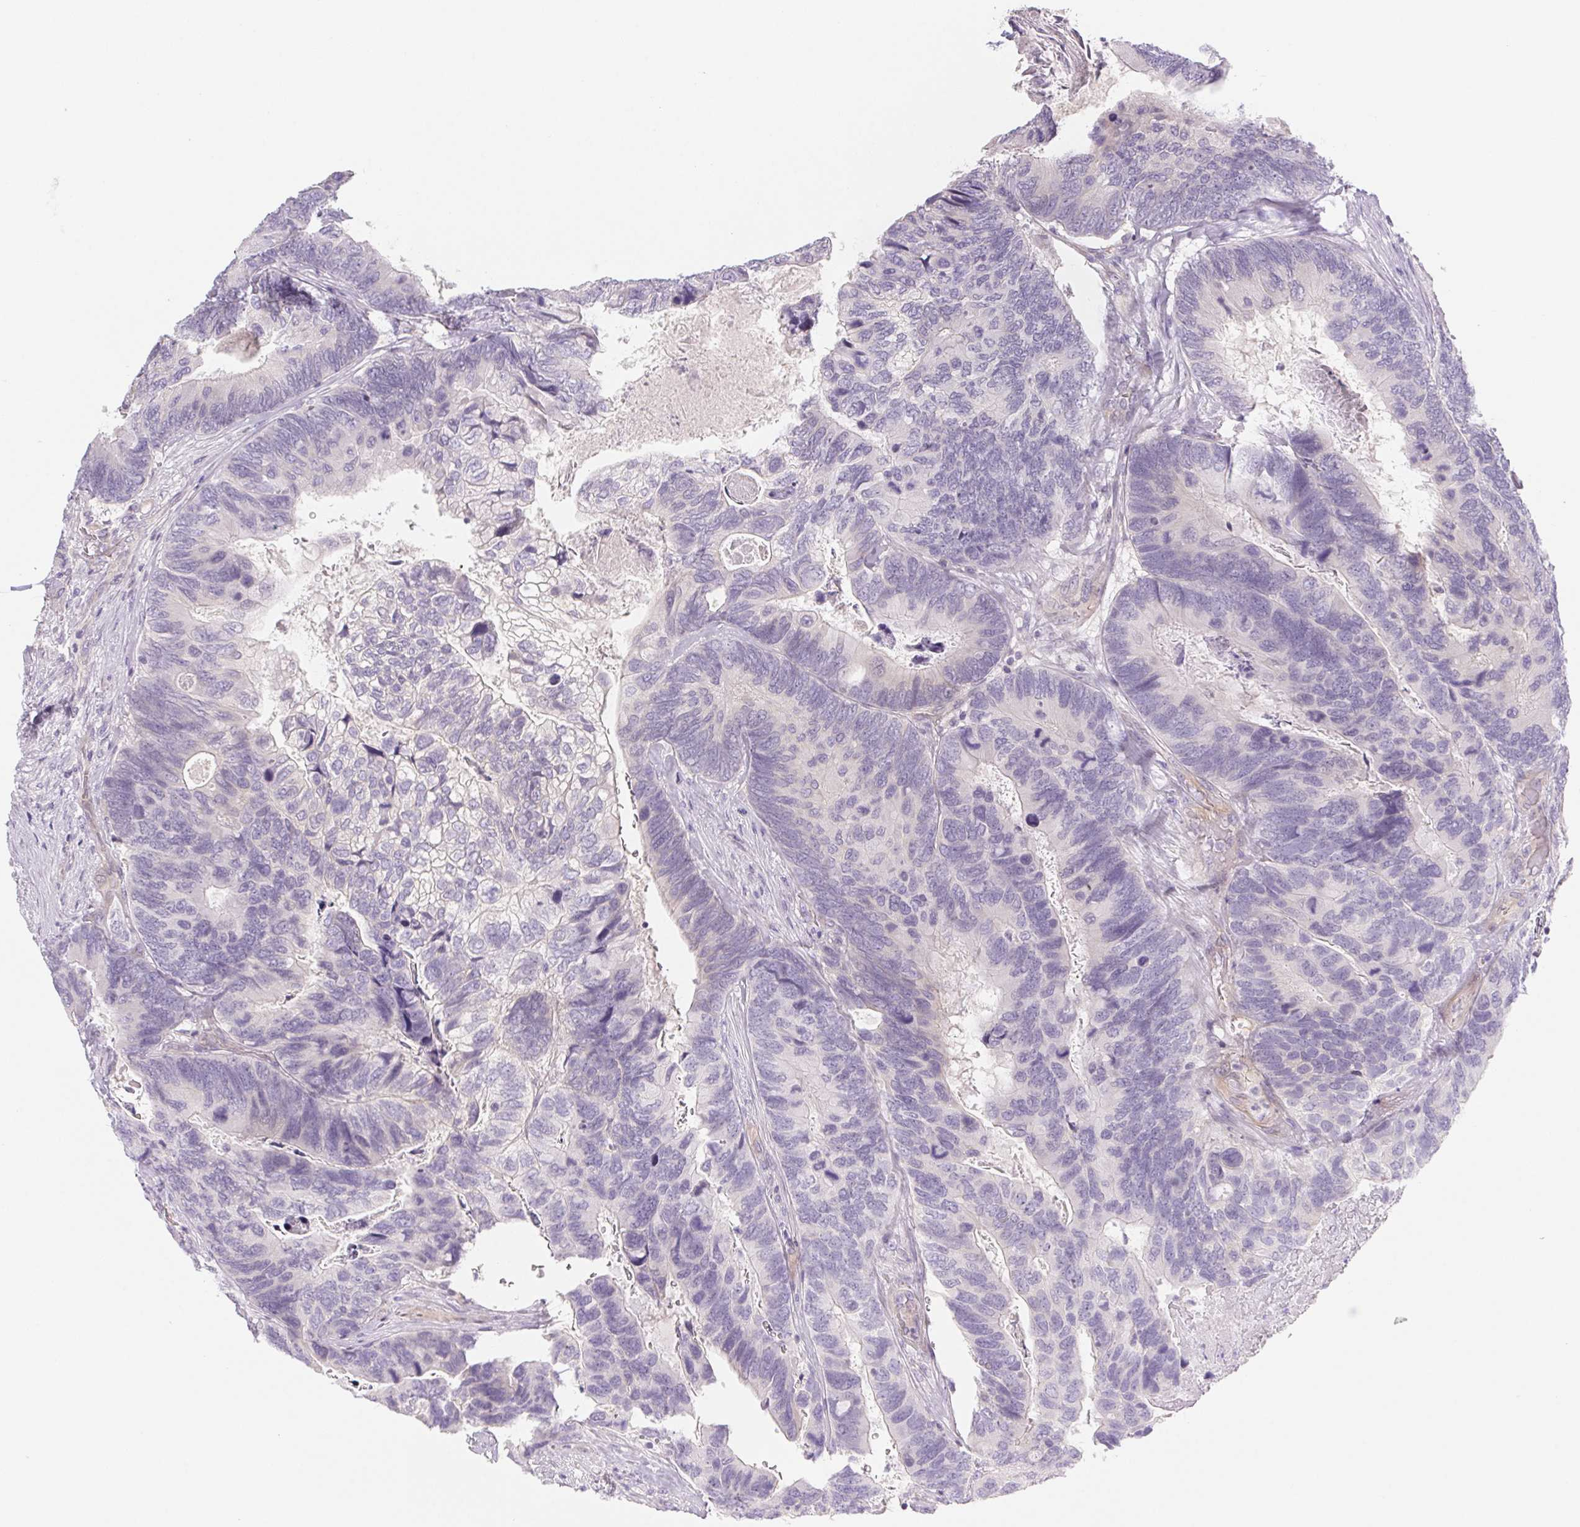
{"staining": {"intensity": "negative", "quantity": "none", "location": "none"}, "tissue": "breast cancer", "cell_type": "Tumor cells", "image_type": "cancer", "snomed": [{"axis": "morphology", "description": "Lobular carcinoma"}, {"axis": "topography", "description": "Breast"}], "caption": "Immunohistochemistry of lobular carcinoma (breast) demonstrates no expression in tumor cells.", "gene": "CTNND2", "patient": {"sex": "female", "age": 59}}